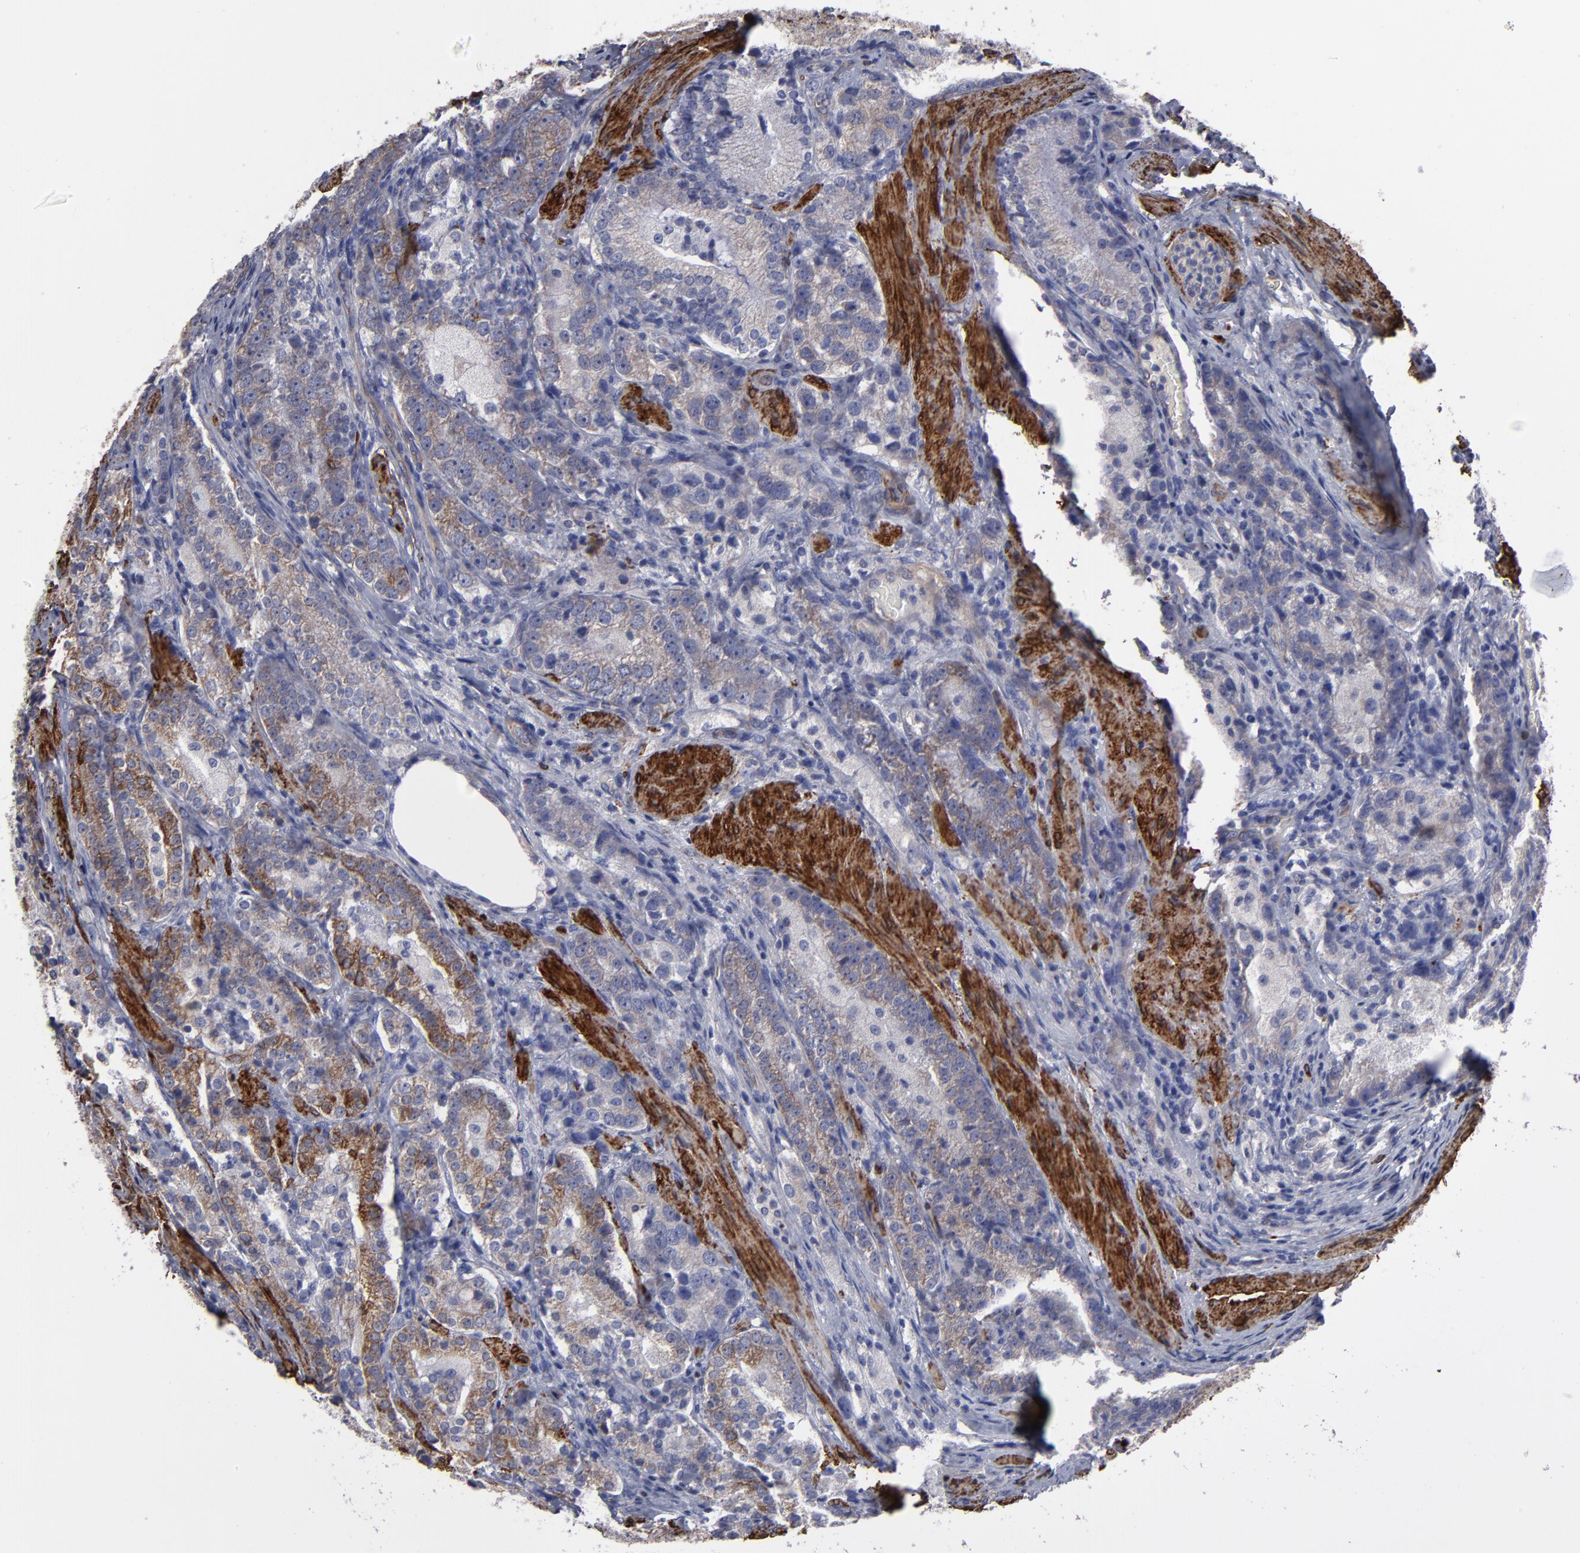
{"staining": {"intensity": "weak", "quantity": ">75%", "location": "cytoplasmic/membranous"}, "tissue": "prostate cancer", "cell_type": "Tumor cells", "image_type": "cancer", "snomed": [{"axis": "morphology", "description": "Adenocarcinoma, High grade"}, {"axis": "topography", "description": "Prostate"}], "caption": "This is a histology image of IHC staining of prostate cancer (adenocarcinoma (high-grade)), which shows weak staining in the cytoplasmic/membranous of tumor cells.", "gene": "SLMAP", "patient": {"sex": "male", "age": 63}}